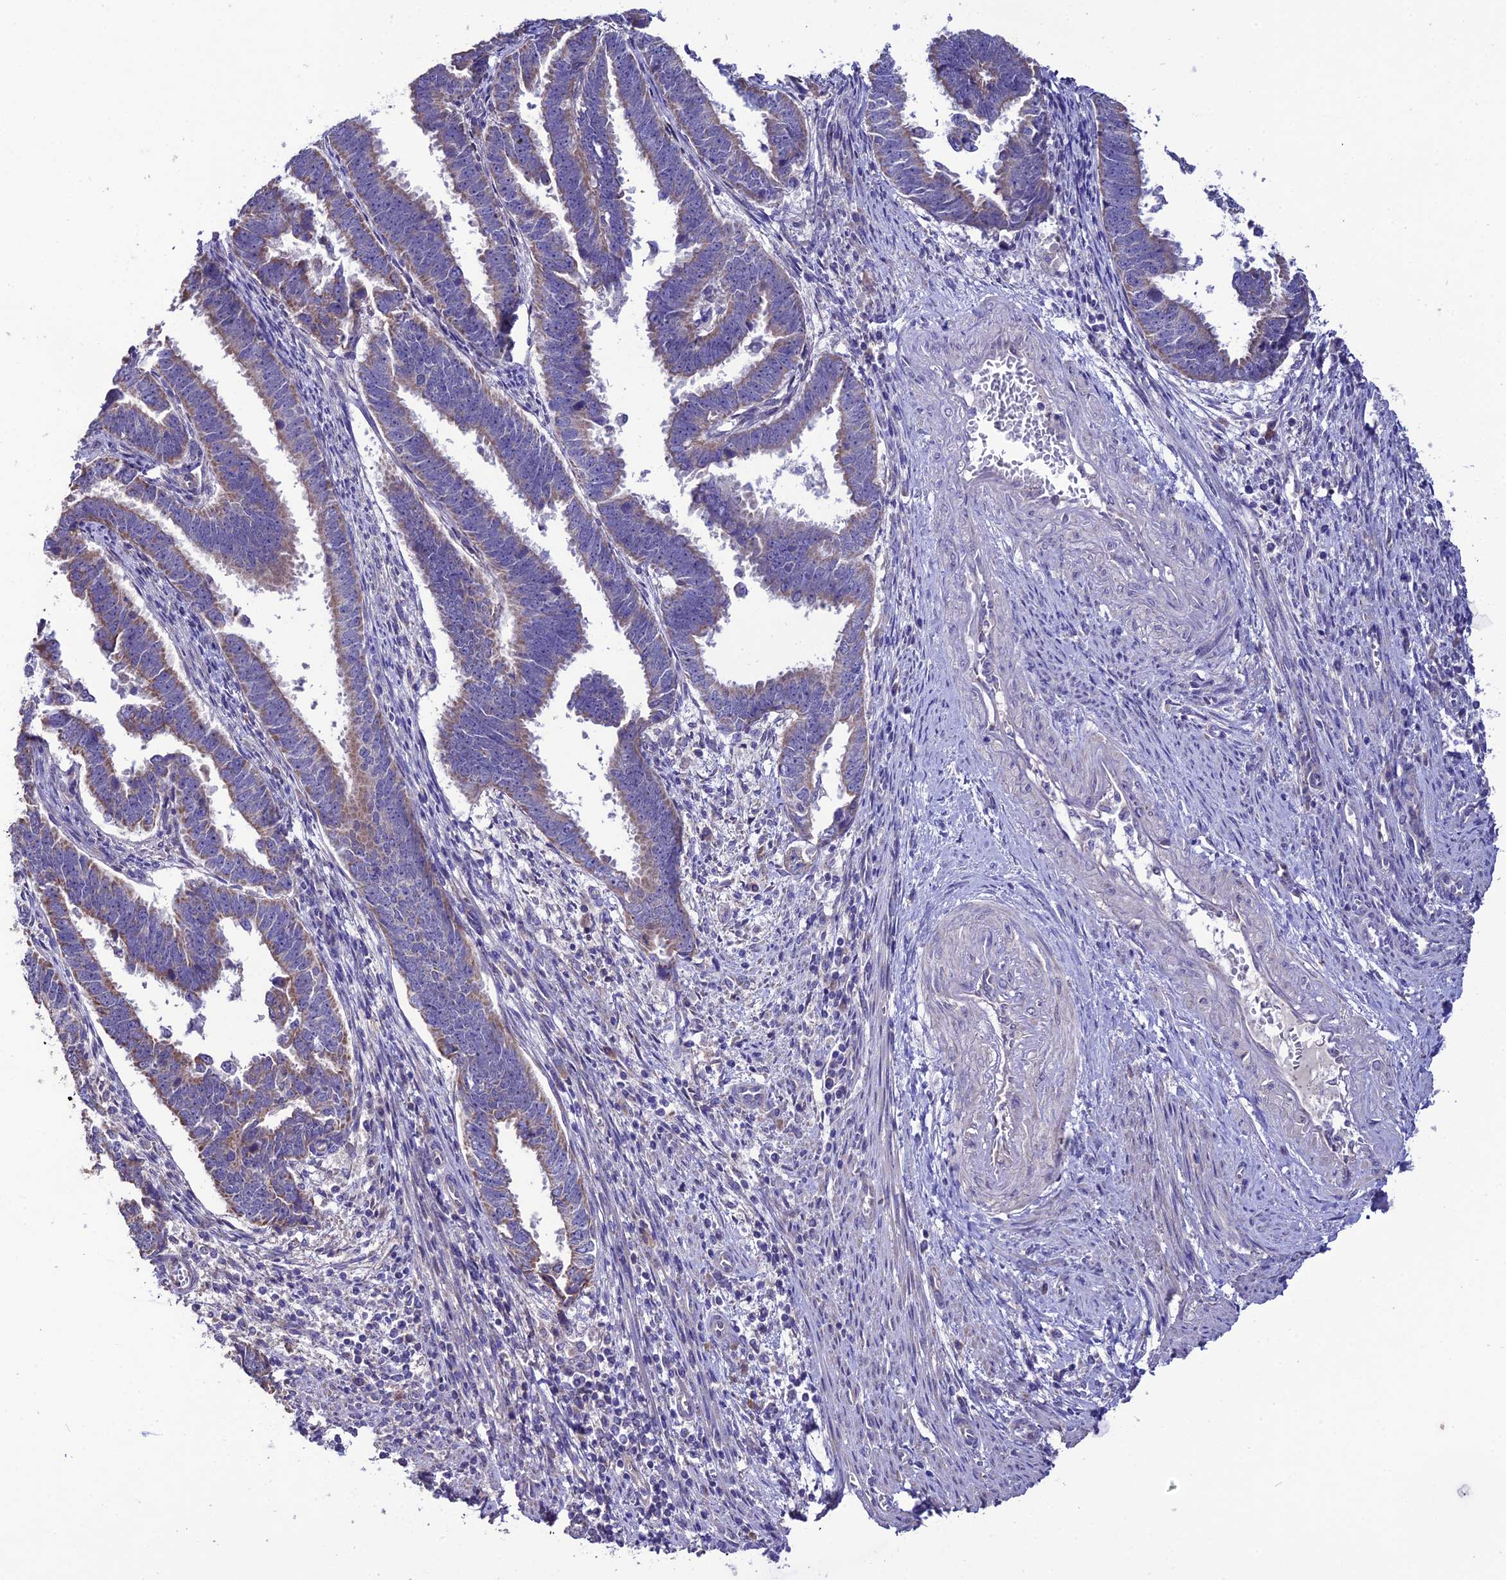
{"staining": {"intensity": "weak", "quantity": "25%-75%", "location": "cytoplasmic/membranous"}, "tissue": "endometrial cancer", "cell_type": "Tumor cells", "image_type": "cancer", "snomed": [{"axis": "morphology", "description": "Adenocarcinoma, NOS"}, {"axis": "topography", "description": "Endometrium"}], "caption": "This photomicrograph demonstrates immunohistochemistry (IHC) staining of human endometrial adenocarcinoma, with low weak cytoplasmic/membranous staining in approximately 25%-75% of tumor cells.", "gene": "HOGA1", "patient": {"sex": "female", "age": 75}}